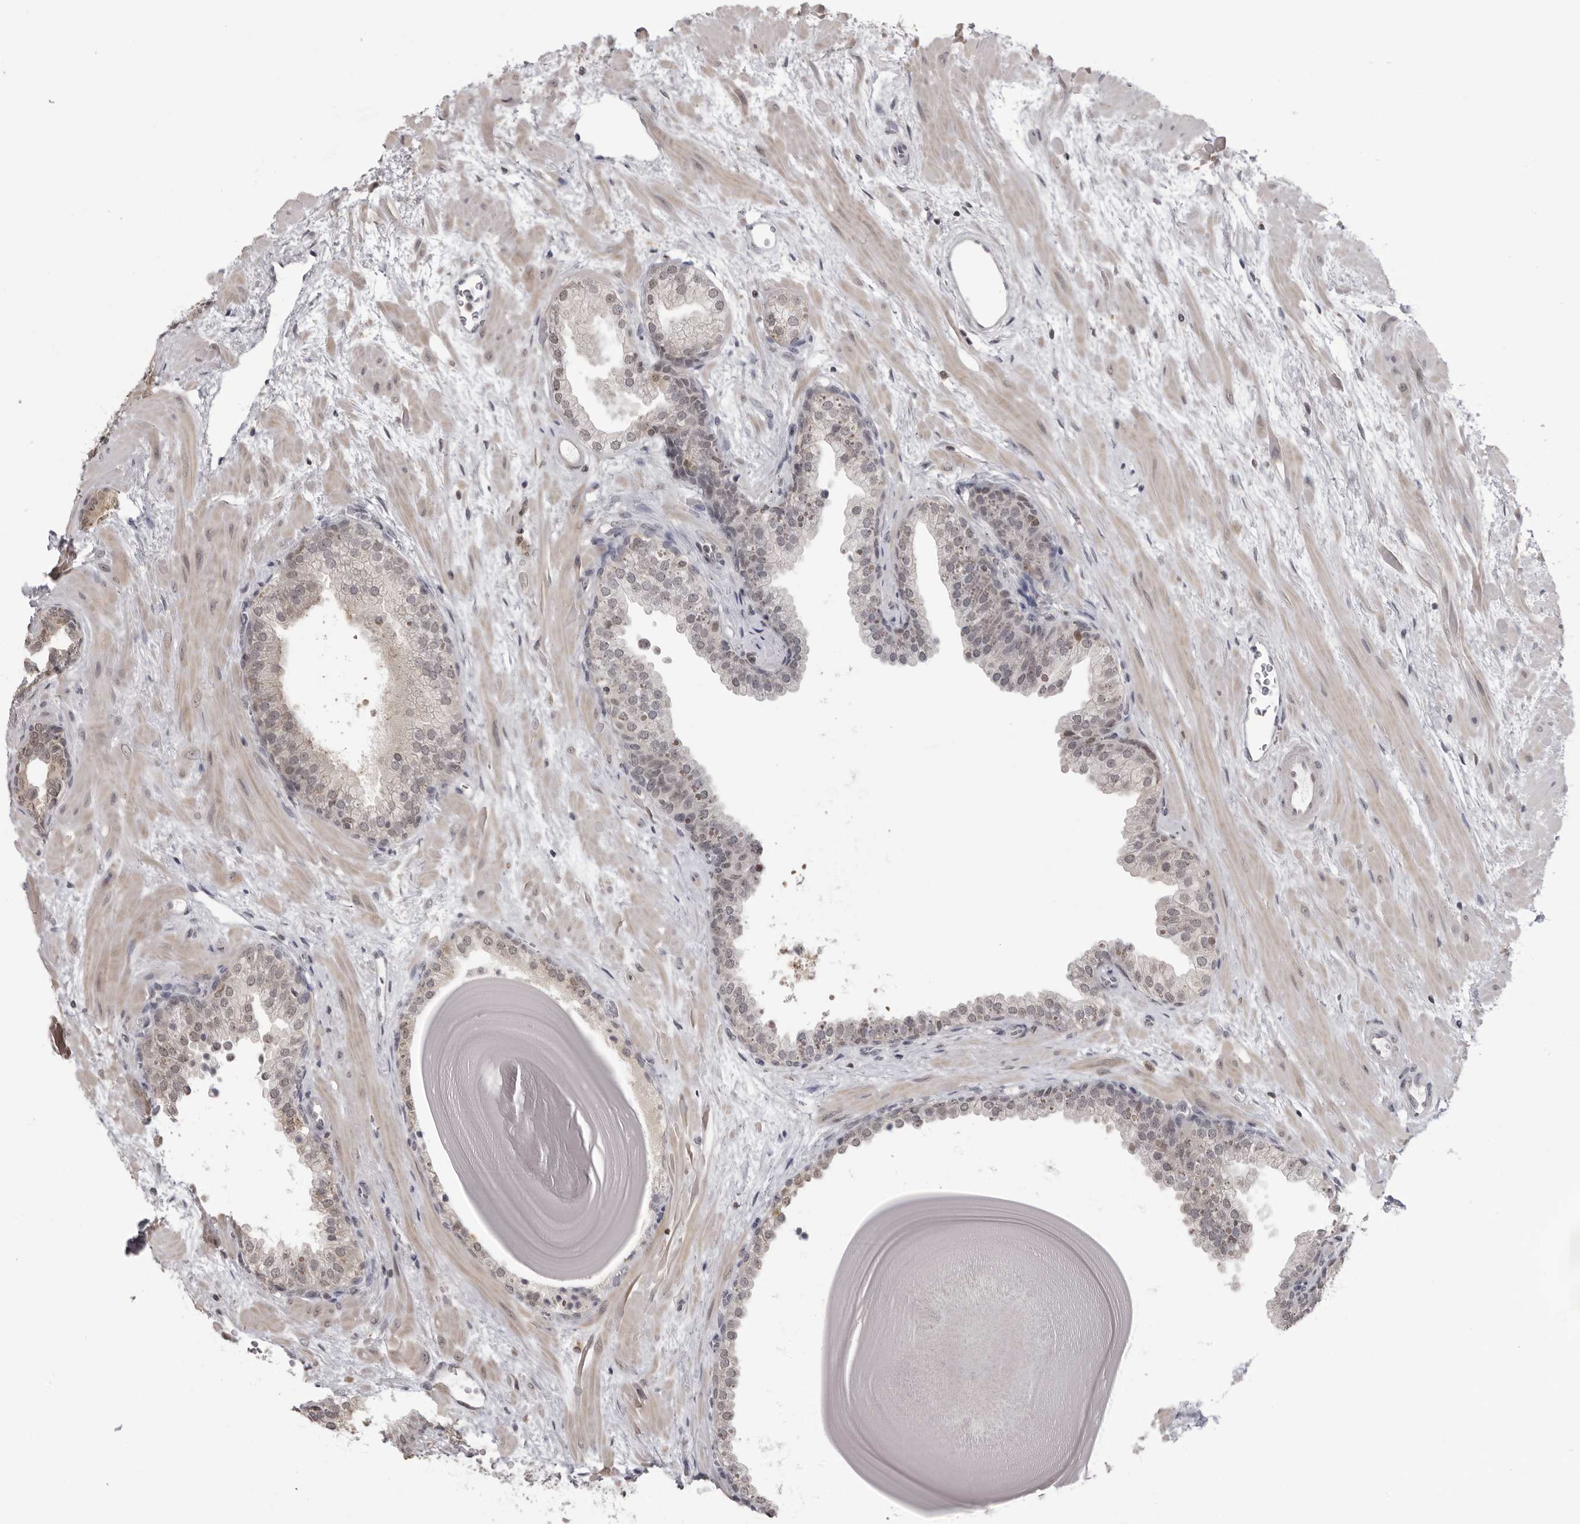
{"staining": {"intensity": "moderate", "quantity": "<25%", "location": "cytoplasmic/membranous"}, "tissue": "prostate", "cell_type": "Glandular cells", "image_type": "normal", "snomed": [{"axis": "morphology", "description": "Normal tissue, NOS"}, {"axis": "topography", "description": "Prostate"}], "caption": "IHC image of normal human prostate stained for a protein (brown), which exhibits low levels of moderate cytoplasmic/membranous positivity in approximately <25% of glandular cells.", "gene": "PDCL3", "patient": {"sex": "male", "age": 48}}